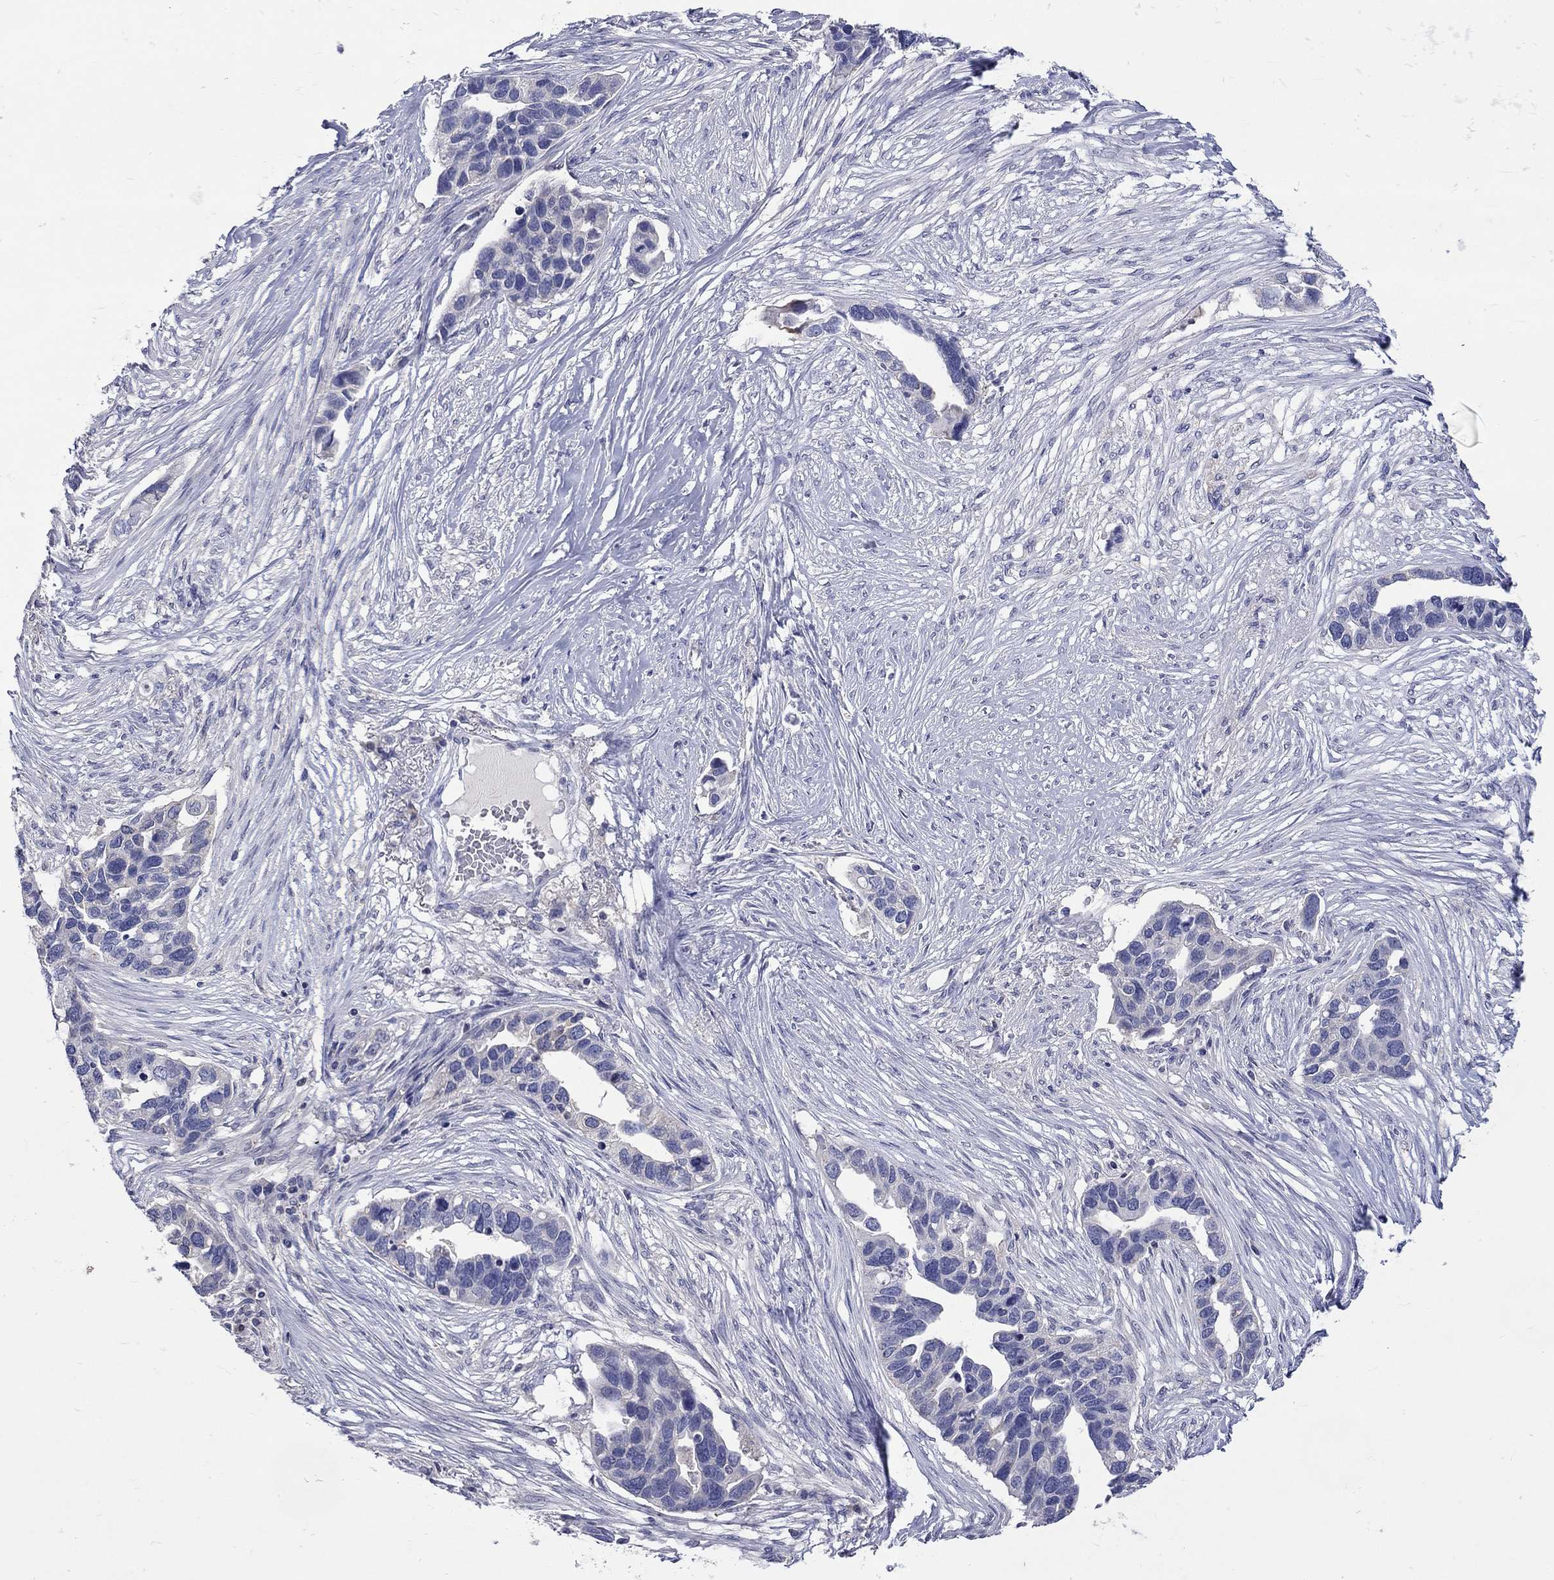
{"staining": {"intensity": "negative", "quantity": "none", "location": "none"}, "tissue": "ovarian cancer", "cell_type": "Tumor cells", "image_type": "cancer", "snomed": [{"axis": "morphology", "description": "Cystadenocarcinoma, serous, NOS"}, {"axis": "topography", "description": "Ovary"}], "caption": "High magnification brightfield microscopy of ovarian cancer (serous cystadenocarcinoma) stained with DAB (brown) and counterstained with hematoxylin (blue): tumor cells show no significant expression.", "gene": "LRFN4", "patient": {"sex": "female", "age": 54}}